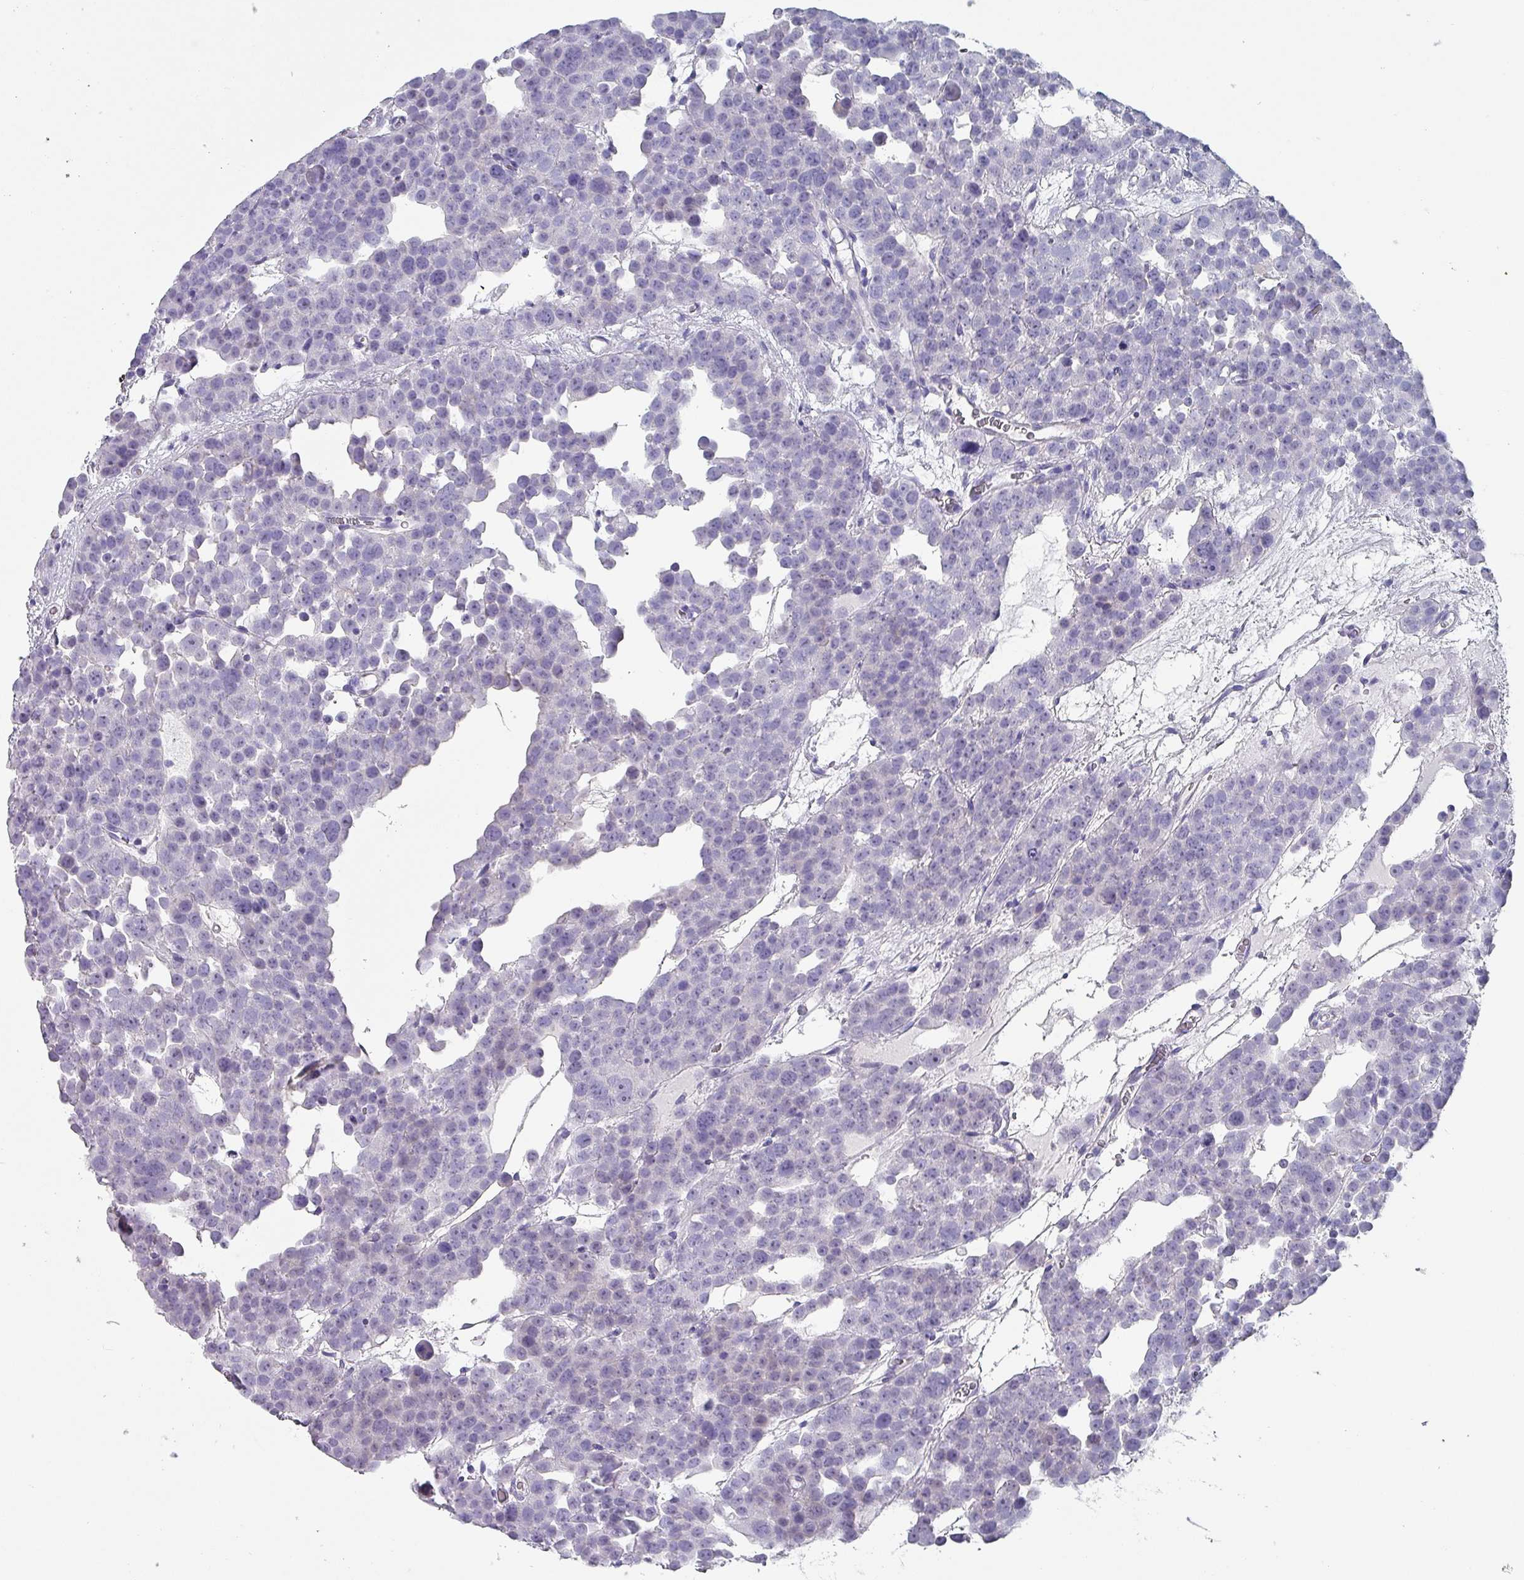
{"staining": {"intensity": "negative", "quantity": "none", "location": "none"}, "tissue": "testis cancer", "cell_type": "Tumor cells", "image_type": "cancer", "snomed": [{"axis": "morphology", "description": "Seminoma, NOS"}, {"axis": "topography", "description": "Testis"}], "caption": "Immunohistochemistry (IHC) micrograph of neoplastic tissue: human testis cancer (seminoma) stained with DAB (3,3'-diaminobenzidine) demonstrates no significant protein staining in tumor cells. (Brightfield microscopy of DAB immunohistochemistry (IHC) at high magnification).", "gene": "INS-IGF2", "patient": {"sex": "male", "age": 71}}